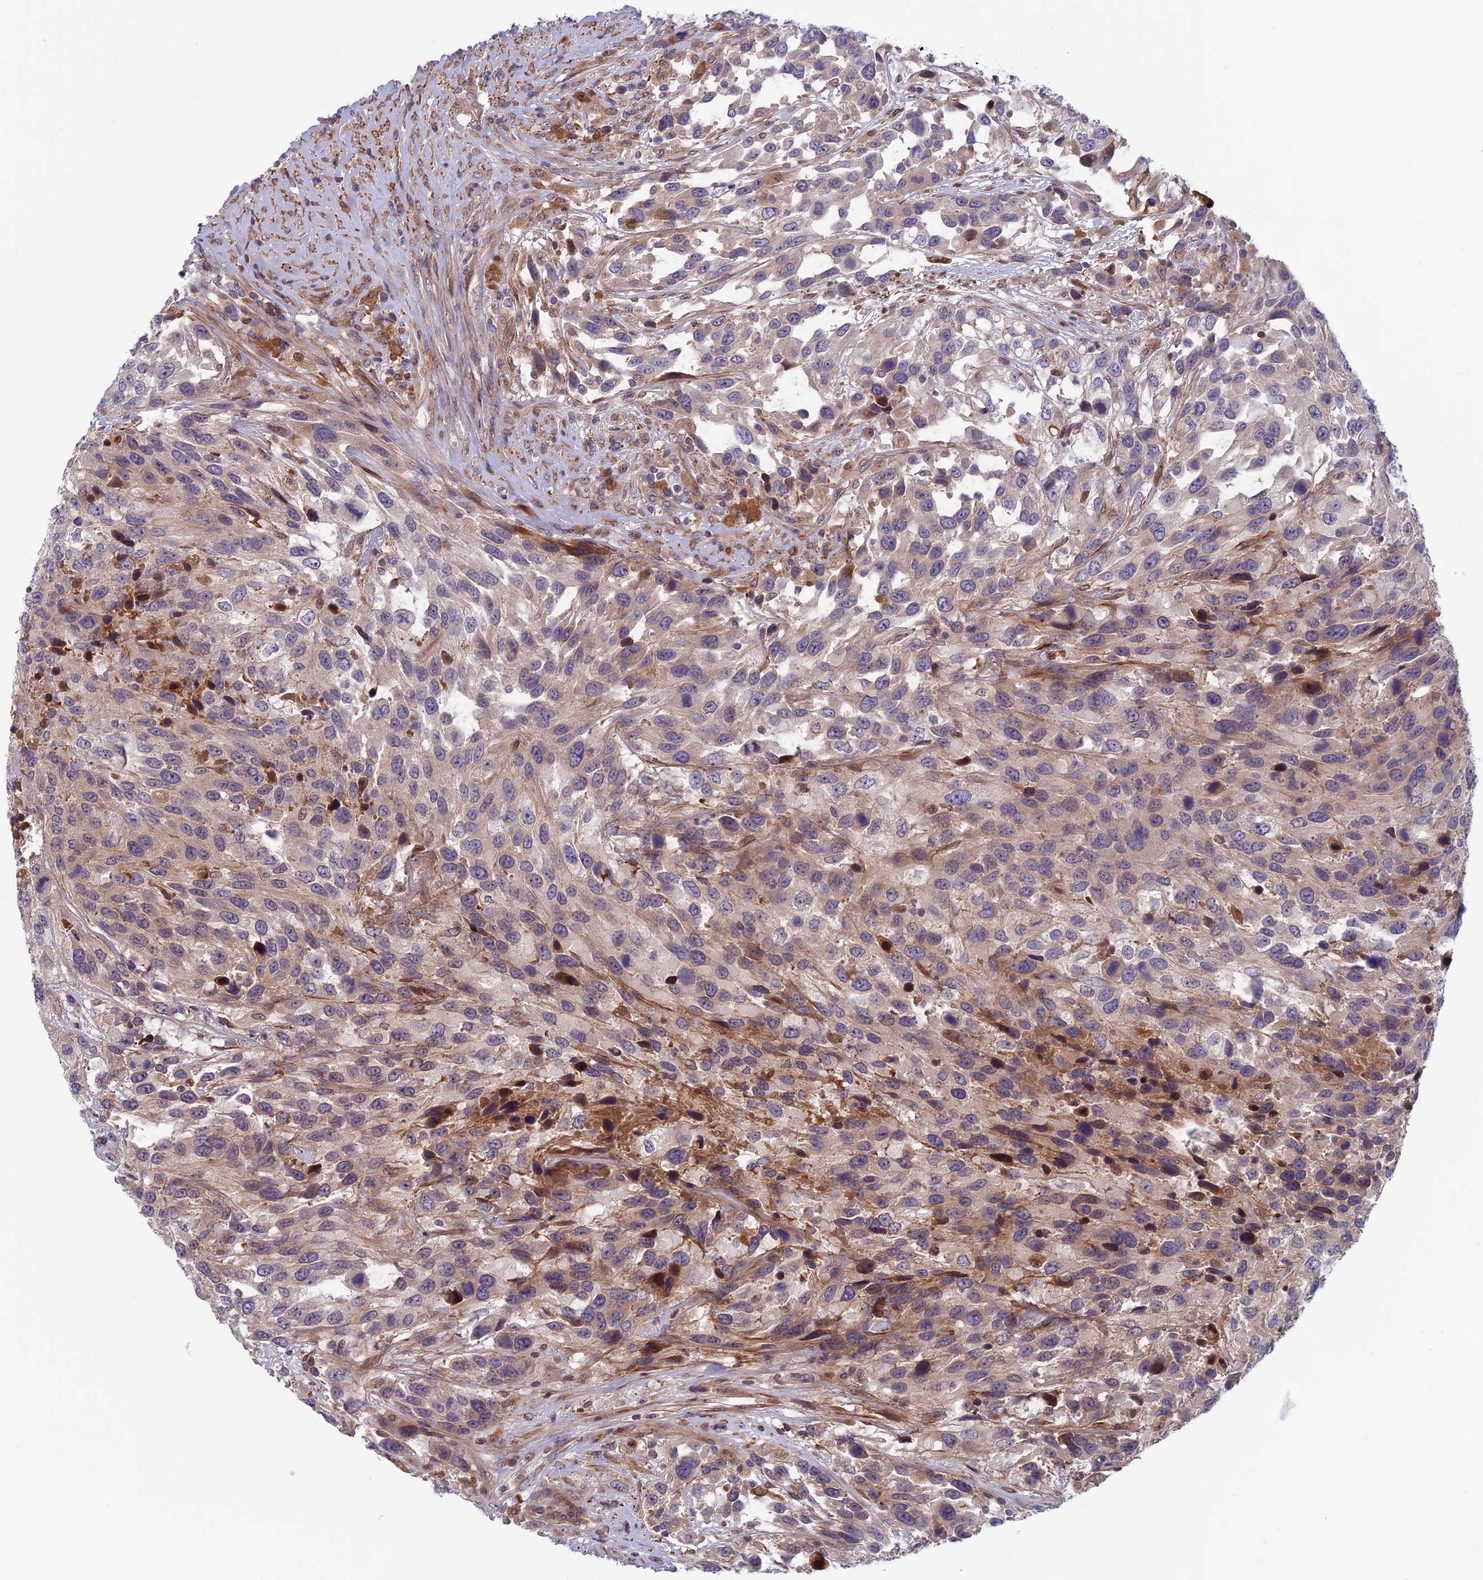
{"staining": {"intensity": "moderate", "quantity": "<25%", "location": "cytoplasmic/membranous"}, "tissue": "urothelial cancer", "cell_type": "Tumor cells", "image_type": "cancer", "snomed": [{"axis": "morphology", "description": "Urothelial carcinoma, High grade"}, {"axis": "topography", "description": "Urinary bladder"}], "caption": "This photomicrograph demonstrates immunohistochemistry staining of human urothelial cancer, with low moderate cytoplasmic/membranous staining in about <25% of tumor cells.", "gene": "FADS1", "patient": {"sex": "female", "age": 70}}